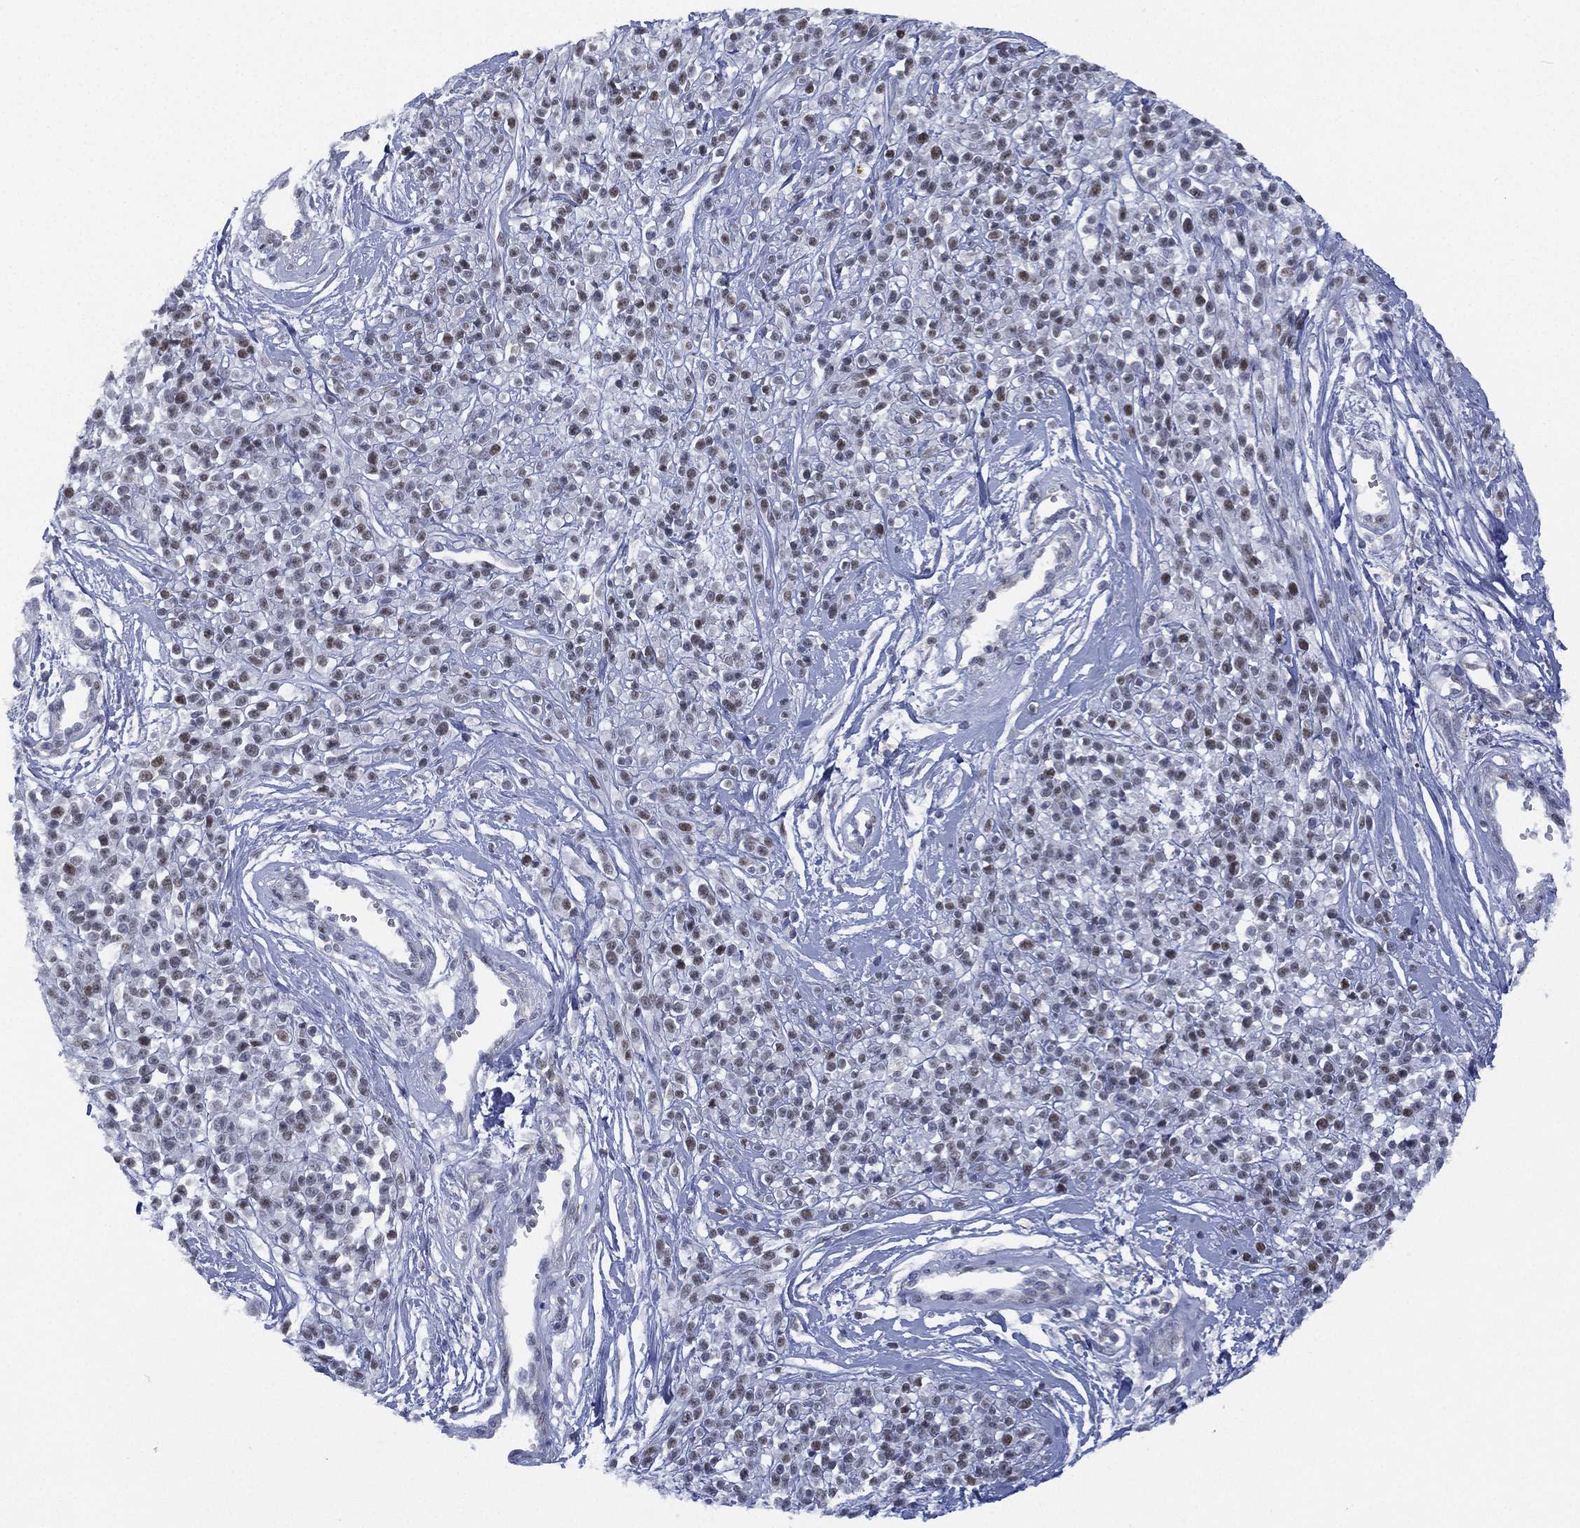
{"staining": {"intensity": "weak", "quantity": "25%-75%", "location": "nuclear"}, "tissue": "melanoma", "cell_type": "Tumor cells", "image_type": "cancer", "snomed": [{"axis": "morphology", "description": "Malignant melanoma, NOS"}, {"axis": "topography", "description": "Skin"}, {"axis": "topography", "description": "Skin of trunk"}], "caption": "This is a histology image of immunohistochemistry (IHC) staining of malignant melanoma, which shows weak expression in the nuclear of tumor cells.", "gene": "ZNF711", "patient": {"sex": "male", "age": 74}}